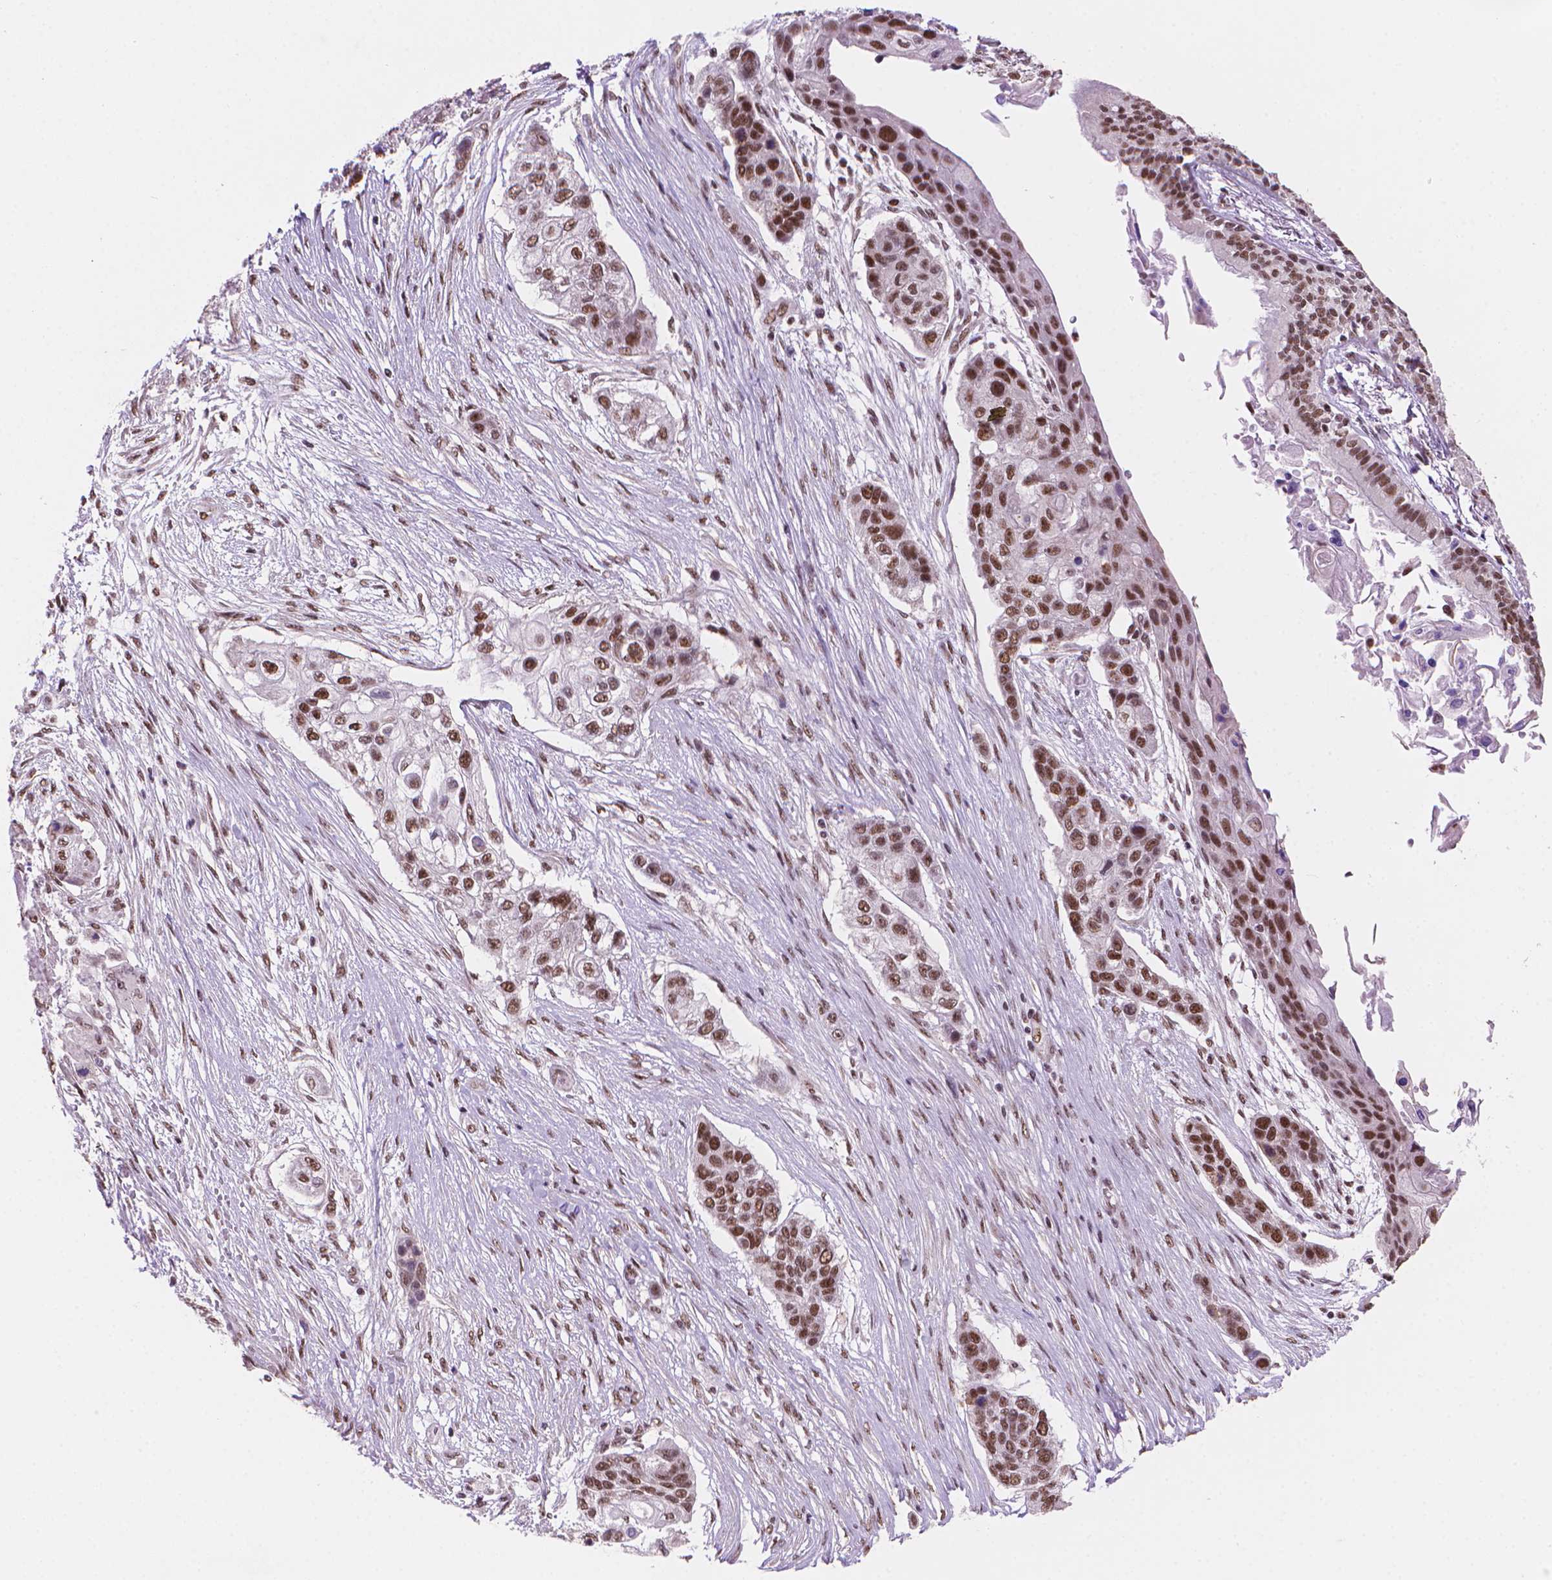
{"staining": {"intensity": "moderate", "quantity": ">75%", "location": "nuclear"}, "tissue": "lung cancer", "cell_type": "Tumor cells", "image_type": "cancer", "snomed": [{"axis": "morphology", "description": "Squamous cell carcinoma, NOS"}, {"axis": "topography", "description": "Lung"}], "caption": "Immunohistochemical staining of human squamous cell carcinoma (lung) displays medium levels of moderate nuclear protein staining in approximately >75% of tumor cells. (brown staining indicates protein expression, while blue staining denotes nuclei).", "gene": "UBN1", "patient": {"sex": "male", "age": 69}}